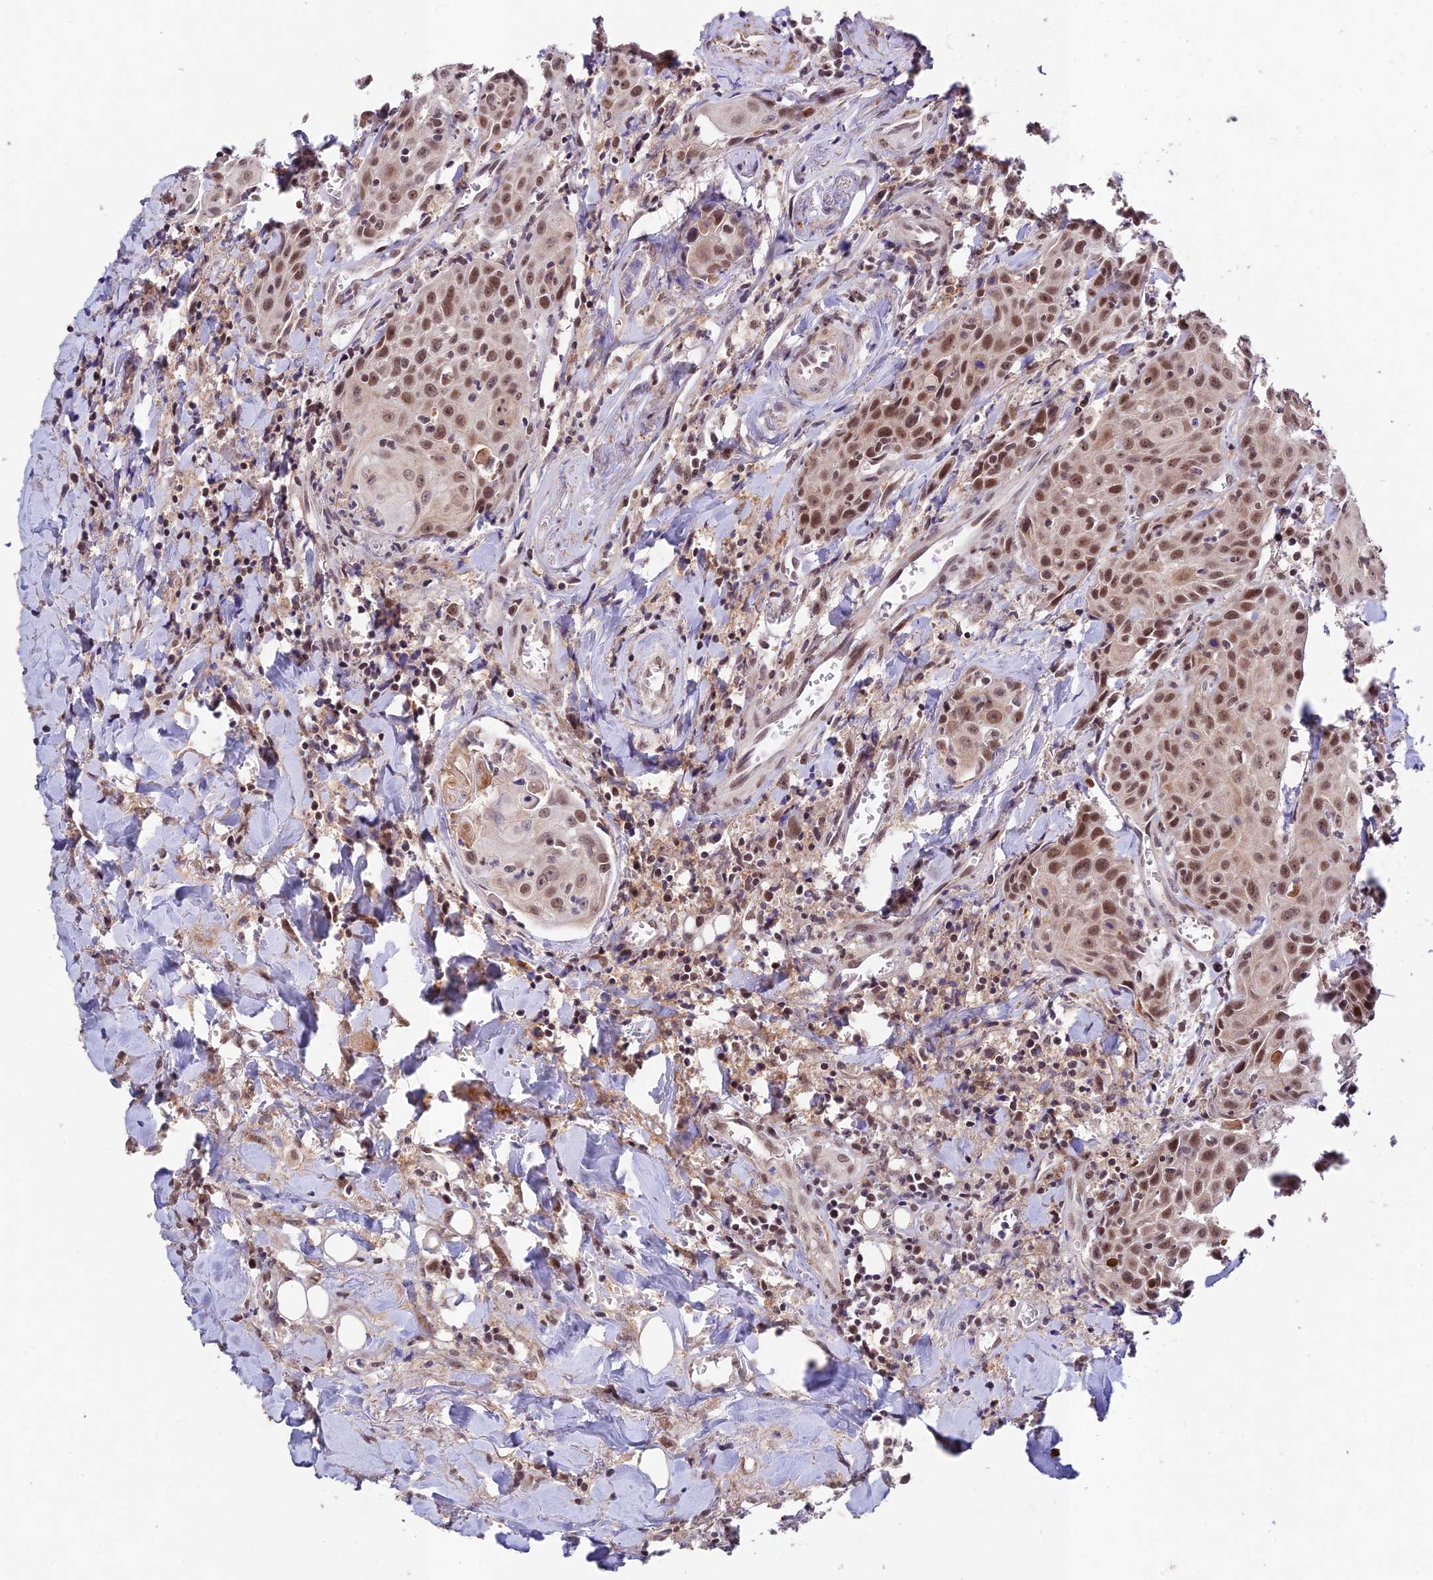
{"staining": {"intensity": "moderate", "quantity": ">75%", "location": "nuclear"}, "tissue": "head and neck cancer", "cell_type": "Tumor cells", "image_type": "cancer", "snomed": [{"axis": "morphology", "description": "Squamous cell carcinoma, NOS"}, {"axis": "topography", "description": "Oral tissue"}, {"axis": "topography", "description": "Head-Neck"}], "caption": "Tumor cells display moderate nuclear positivity in about >75% of cells in squamous cell carcinoma (head and neck).", "gene": "RAVER1", "patient": {"sex": "female", "age": 82}}